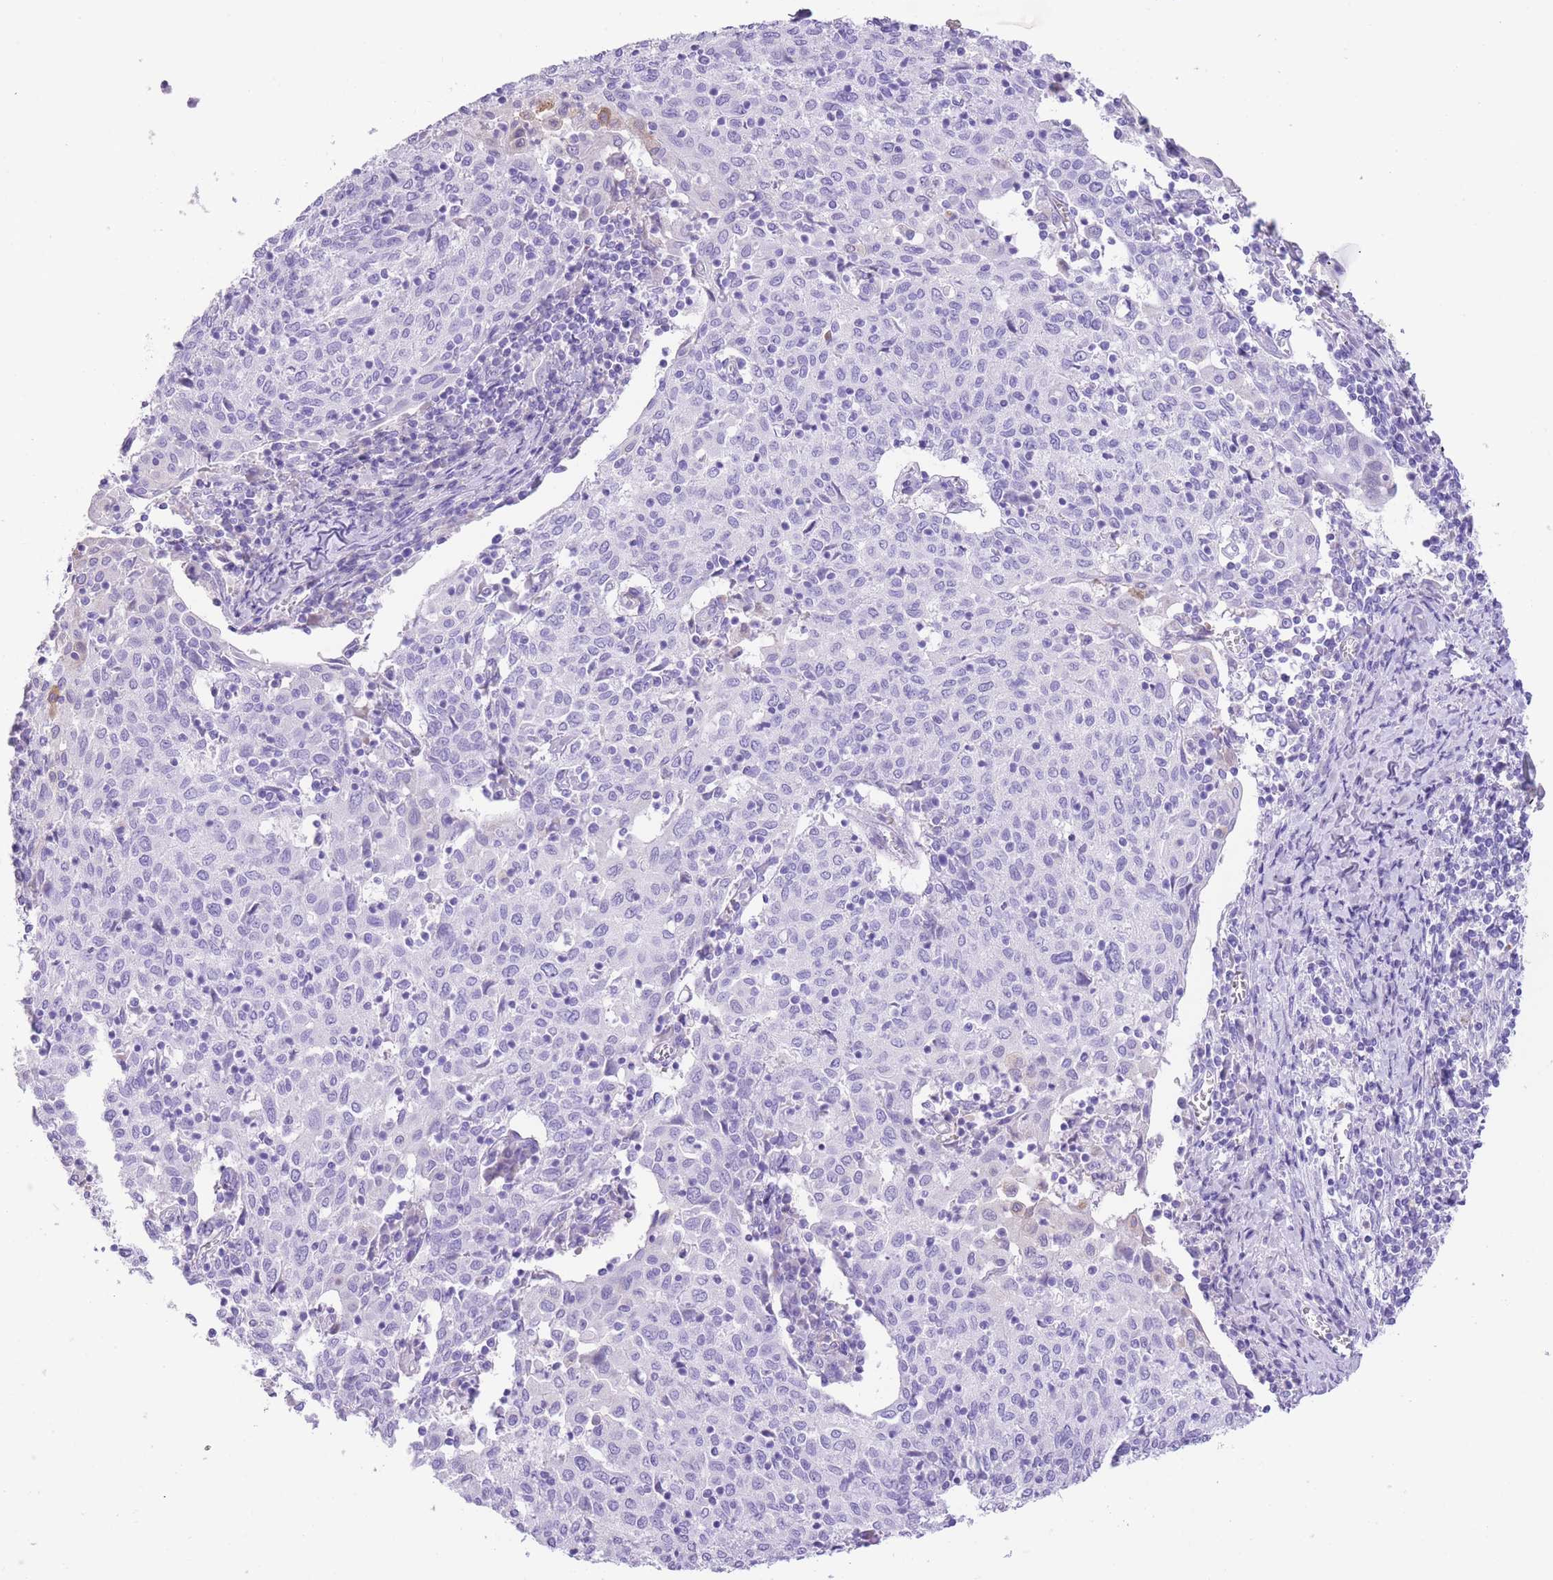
{"staining": {"intensity": "negative", "quantity": "none", "location": "none"}, "tissue": "cervical cancer", "cell_type": "Tumor cells", "image_type": "cancer", "snomed": [{"axis": "morphology", "description": "Squamous cell carcinoma, NOS"}, {"axis": "topography", "description": "Cervix"}], "caption": "DAB (3,3'-diaminobenzidine) immunohistochemical staining of cervical cancer shows no significant expression in tumor cells.", "gene": "RAI2", "patient": {"sex": "female", "age": 52}}